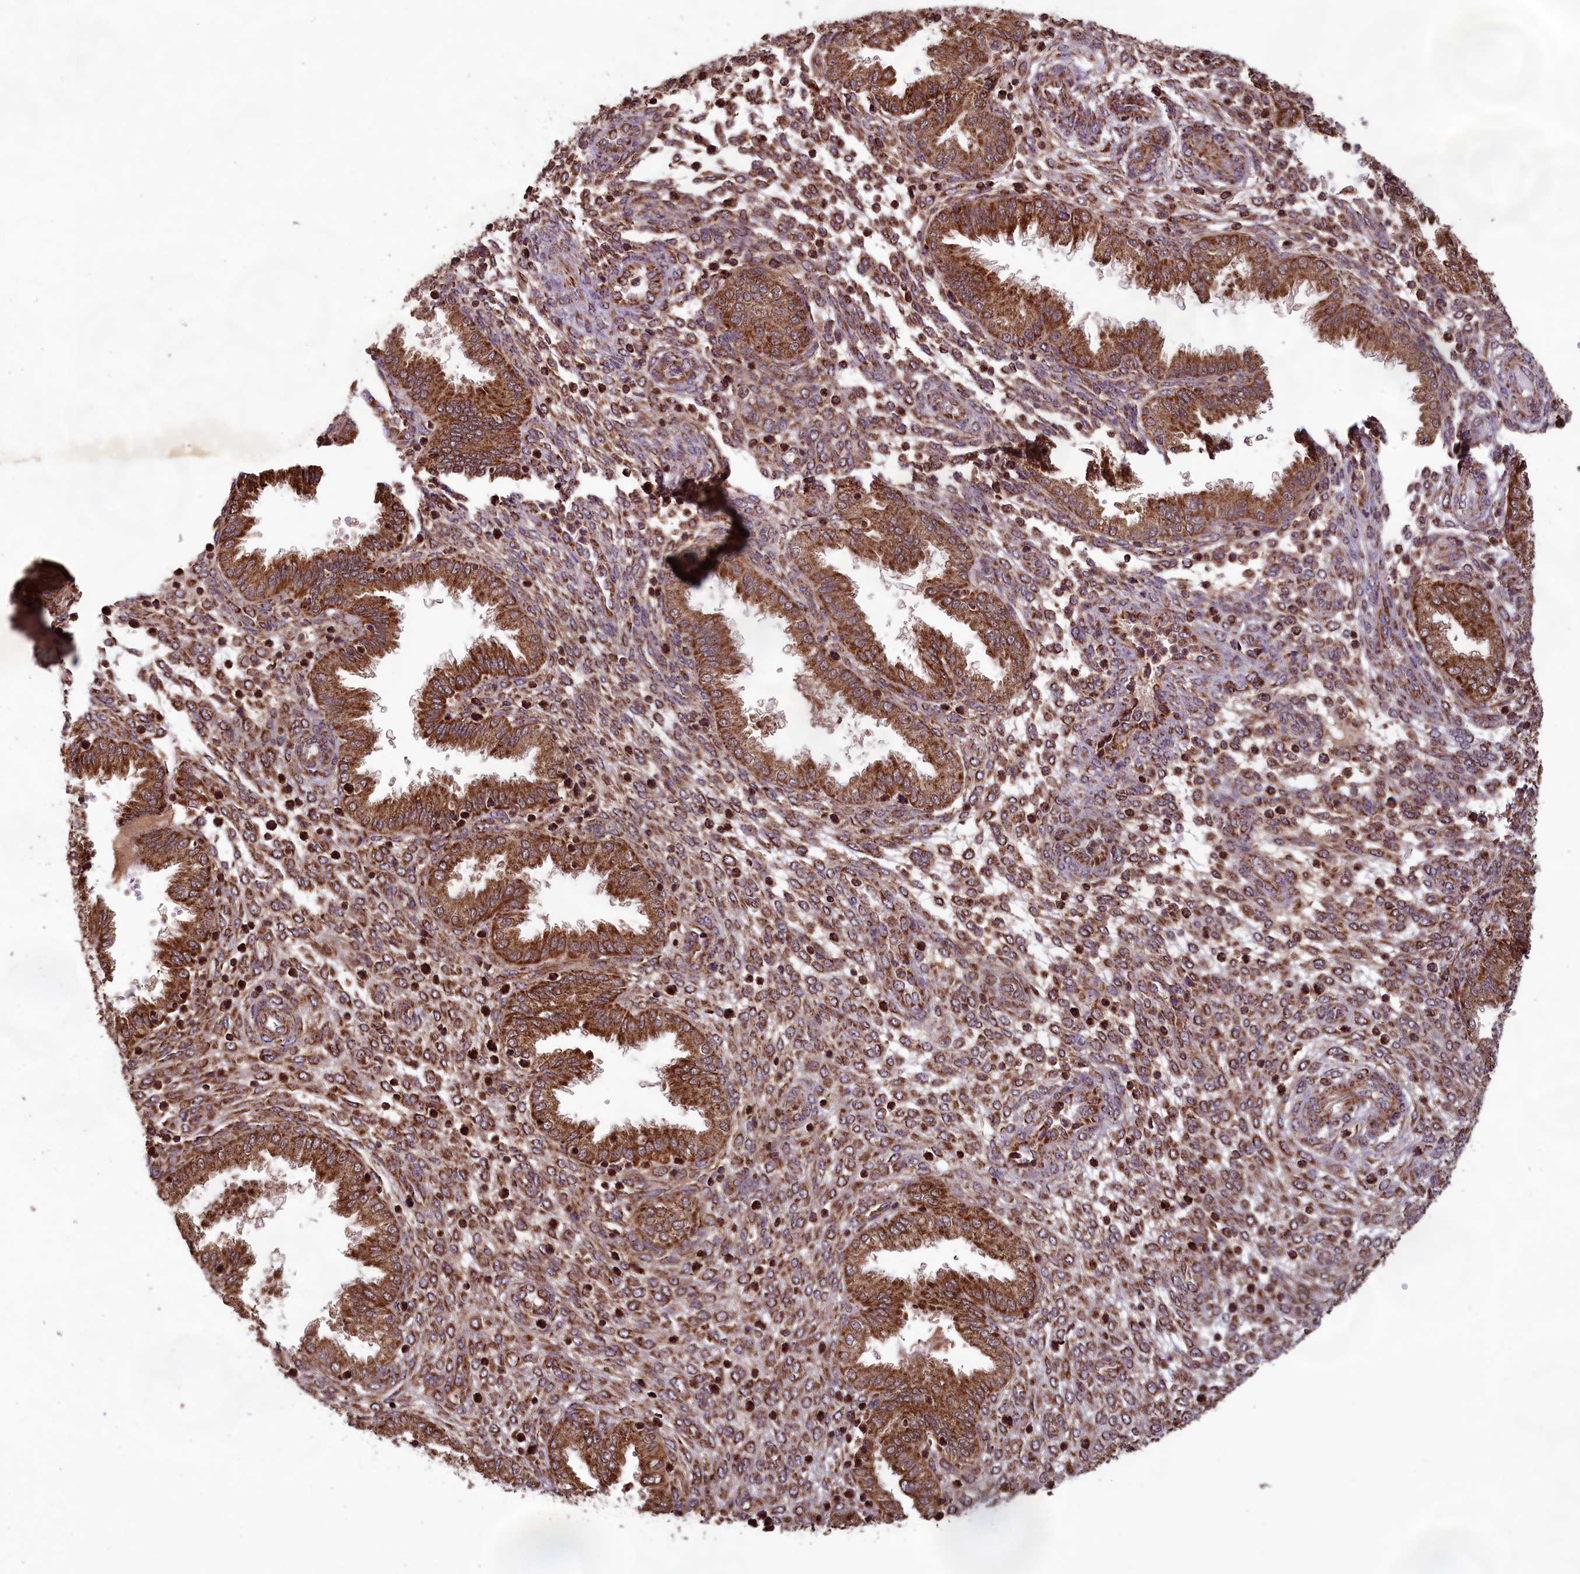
{"staining": {"intensity": "strong", "quantity": "25%-75%", "location": "cytoplasmic/membranous"}, "tissue": "endometrium", "cell_type": "Cells in endometrial stroma", "image_type": "normal", "snomed": [{"axis": "morphology", "description": "Normal tissue, NOS"}, {"axis": "topography", "description": "Endometrium"}], "caption": "Immunohistochemistry (DAB (3,3'-diaminobenzidine)) staining of benign endometrium exhibits strong cytoplasmic/membranous protein positivity in about 25%-75% of cells in endometrial stroma.", "gene": "CCDC15", "patient": {"sex": "female", "age": 33}}